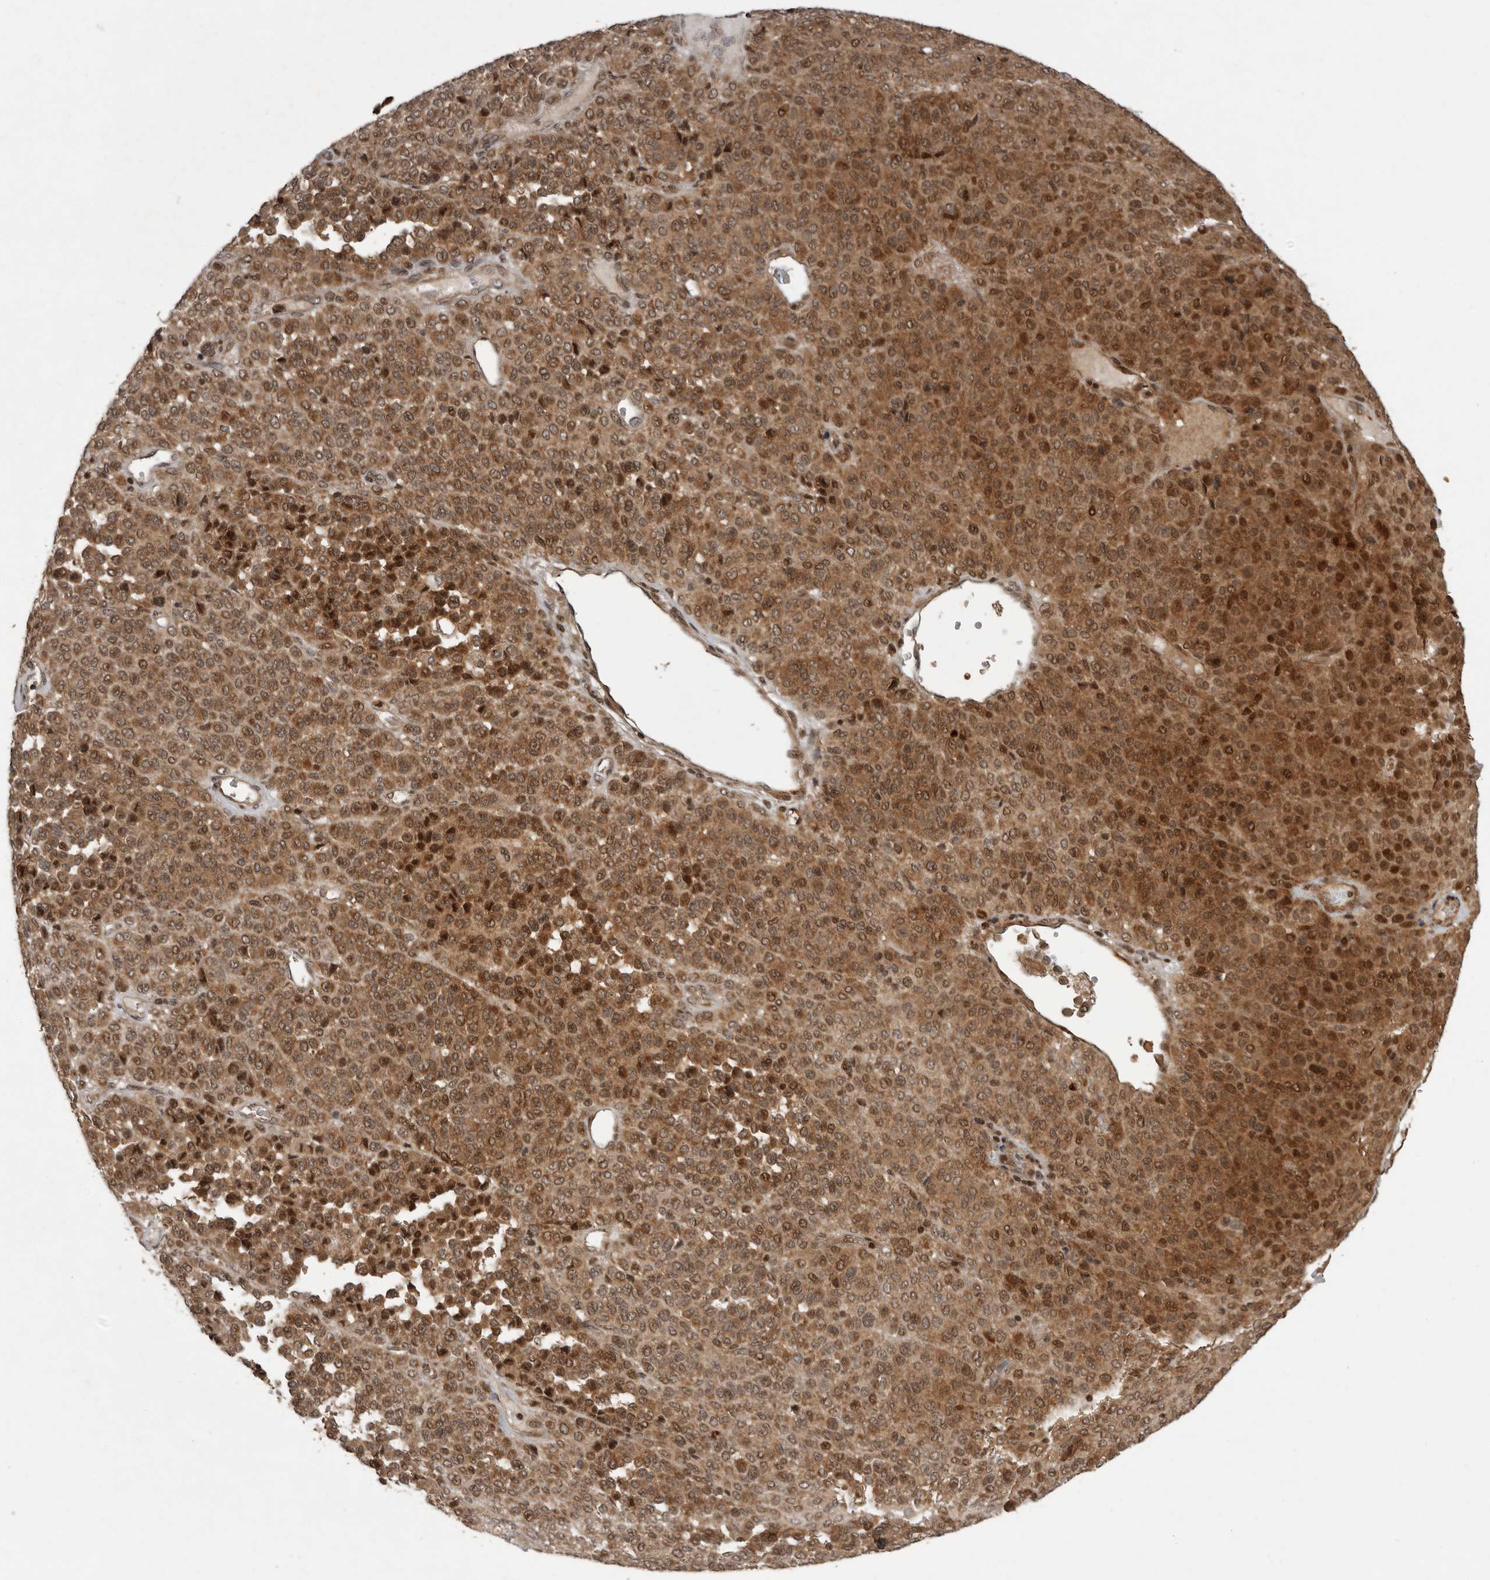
{"staining": {"intensity": "moderate", "quantity": ">75%", "location": "cytoplasmic/membranous,nuclear"}, "tissue": "melanoma", "cell_type": "Tumor cells", "image_type": "cancer", "snomed": [{"axis": "morphology", "description": "Malignant melanoma, Metastatic site"}, {"axis": "topography", "description": "Pancreas"}], "caption": "Immunohistochemistry (IHC) (DAB (3,3'-diaminobenzidine)) staining of melanoma exhibits moderate cytoplasmic/membranous and nuclear protein staining in approximately >75% of tumor cells. (IHC, brightfield microscopy, high magnification).", "gene": "RABIF", "patient": {"sex": "female", "age": 30}}